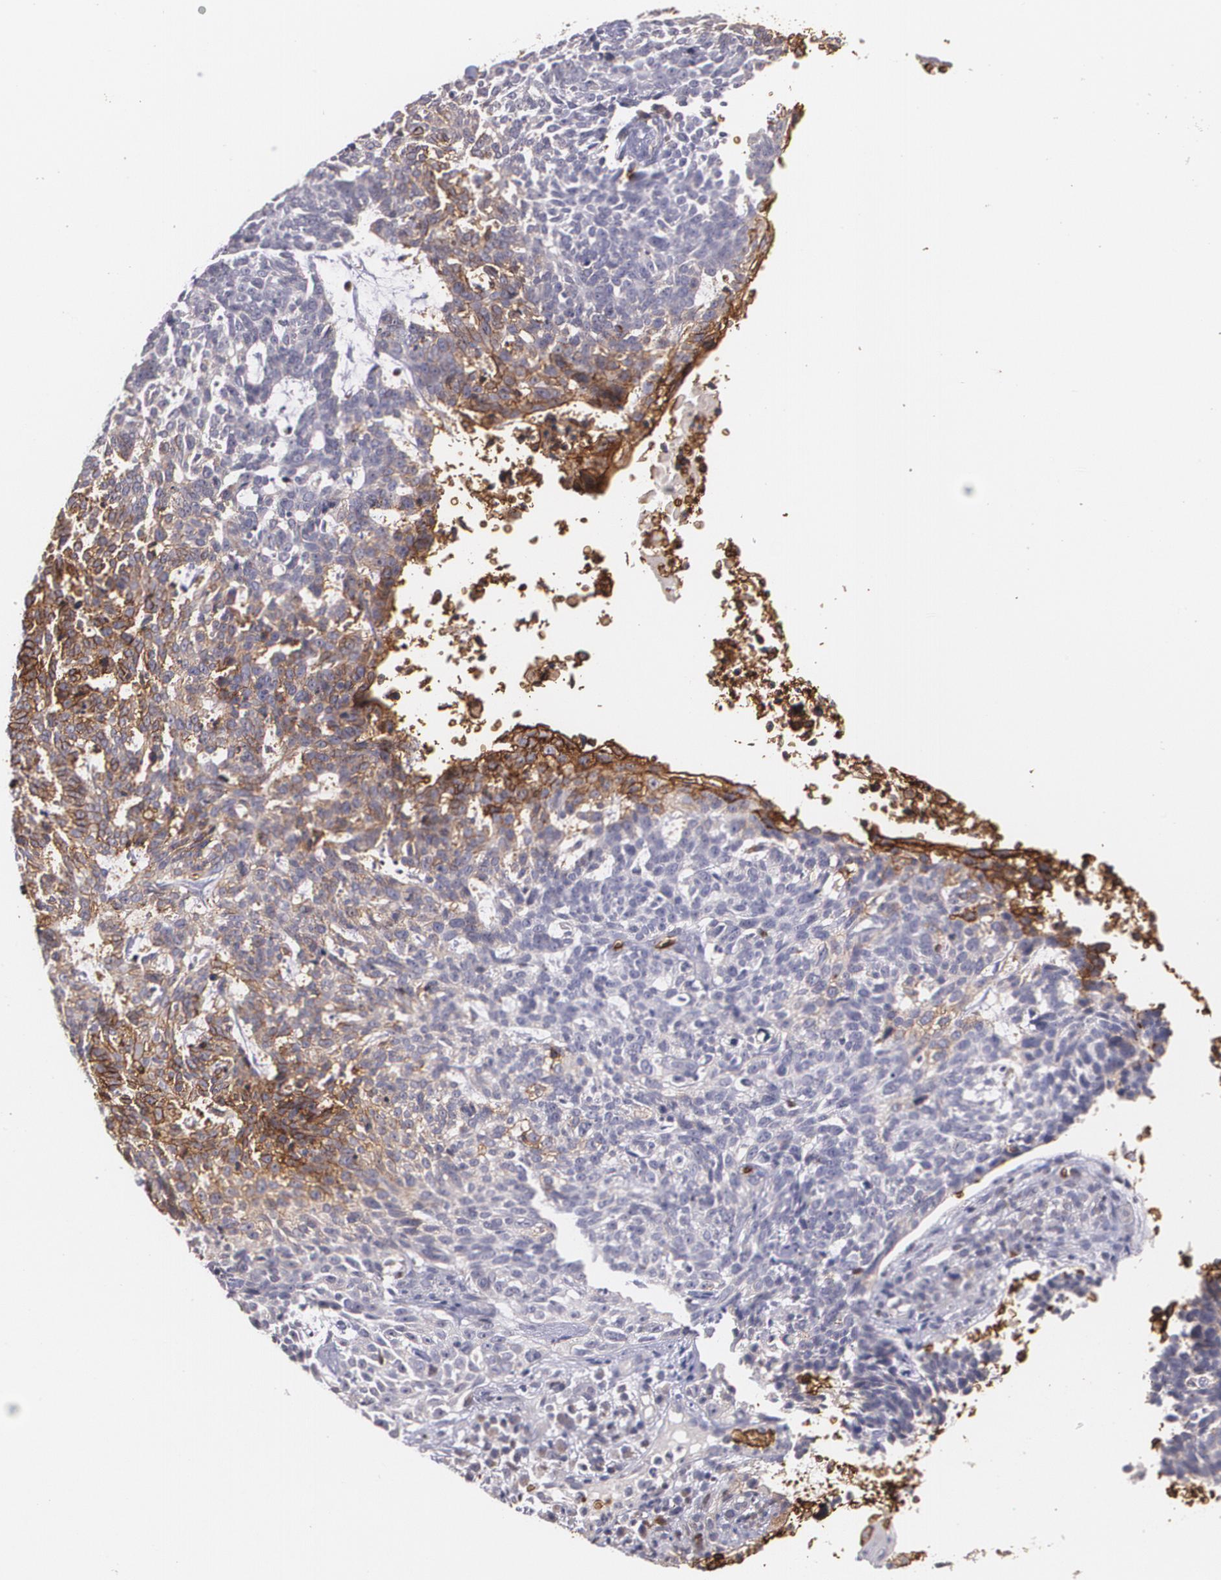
{"staining": {"intensity": "strong", "quantity": "<25%", "location": "cytoplasmic/membranous"}, "tissue": "skin cancer", "cell_type": "Tumor cells", "image_type": "cancer", "snomed": [{"axis": "morphology", "description": "Basal cell carcinoma"}, {"axis": "topography", "description": "Skin"}], "caption": "Skin cancer stained for a protein reveals strong cytoplasmic/membranous positivity in tumor cells.", "gene": "SLC2A1", "patient": {"sex": "female", "age": 89}}